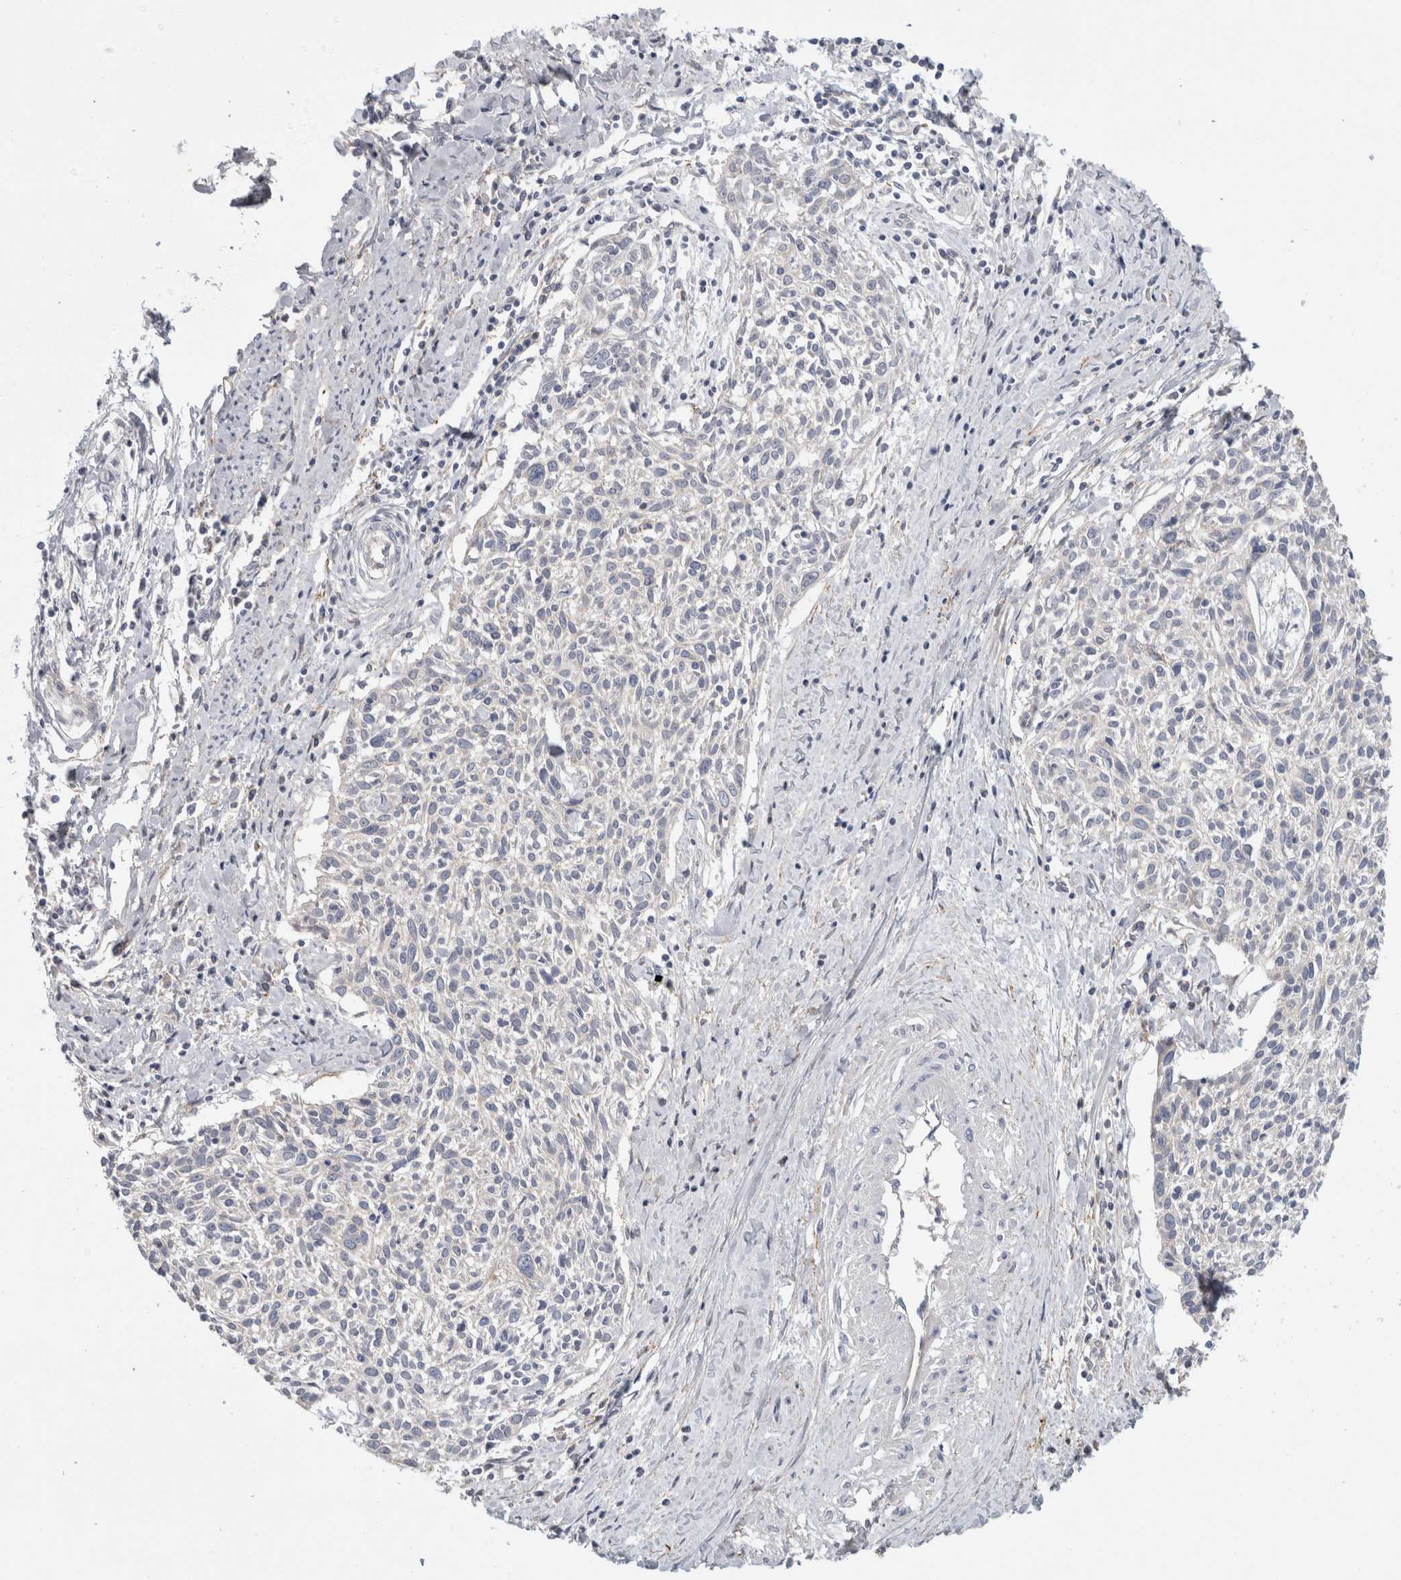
{"staining": {"intensity": "negative", "quantity": "none", "location": "none"}, "tissue": "cervical cancer", "cell_type": "Tumor cells", "image_type": "cancer", "snomed": [{"axis": "morphology", "description": "Squamous cell carcinoma, NOS"}, {"axis": "topography", "description": "Cervix"}], "caption": "Cervical squamous cell carcinoma stained for a protein using immunohistochemistry demonstrates no positivity tumor cells.", "gene": "CD55", "patient": {"sex": "female", "age": 51}}